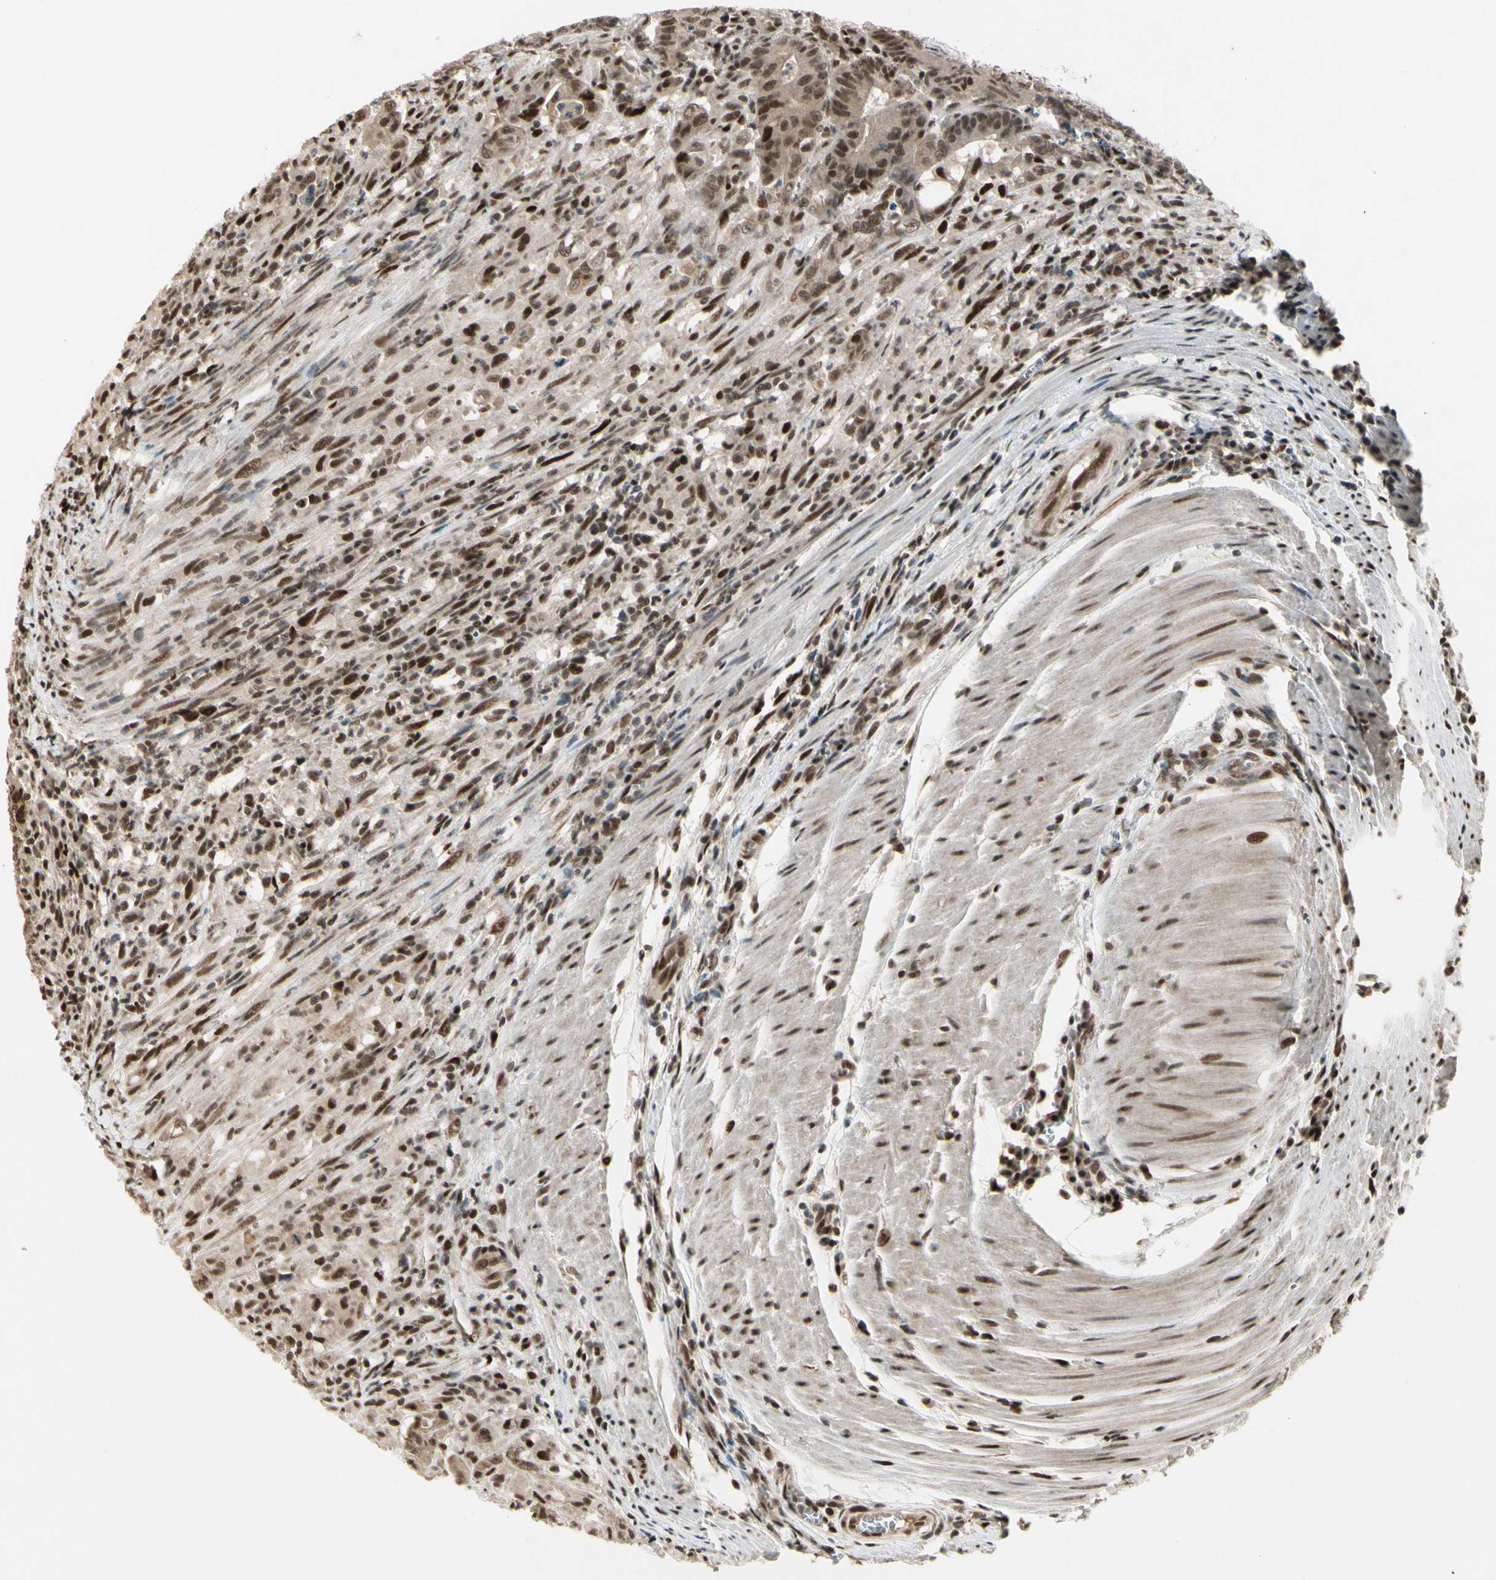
{"staining": {"intensity": "strong", "quantity": ">75%", "location": "nuclear"}, "tissue": "colorectal cancer", "cell_type": "Tumor cells", "image_type": "cancer", "snomed": [{"axis": "morphology", "description": "Adenocarcinoma, NOS"}, {"axis": "topography", "description": "Colon"}], "caption": "Immunohistochemistry of human colorectal cancer (adenocarcinoma) displays high levels of strong nuclear positivity in about >75% of tumor cells.", "gene": "CDK11A", "patient": {"sex": "male", "age": 45}}